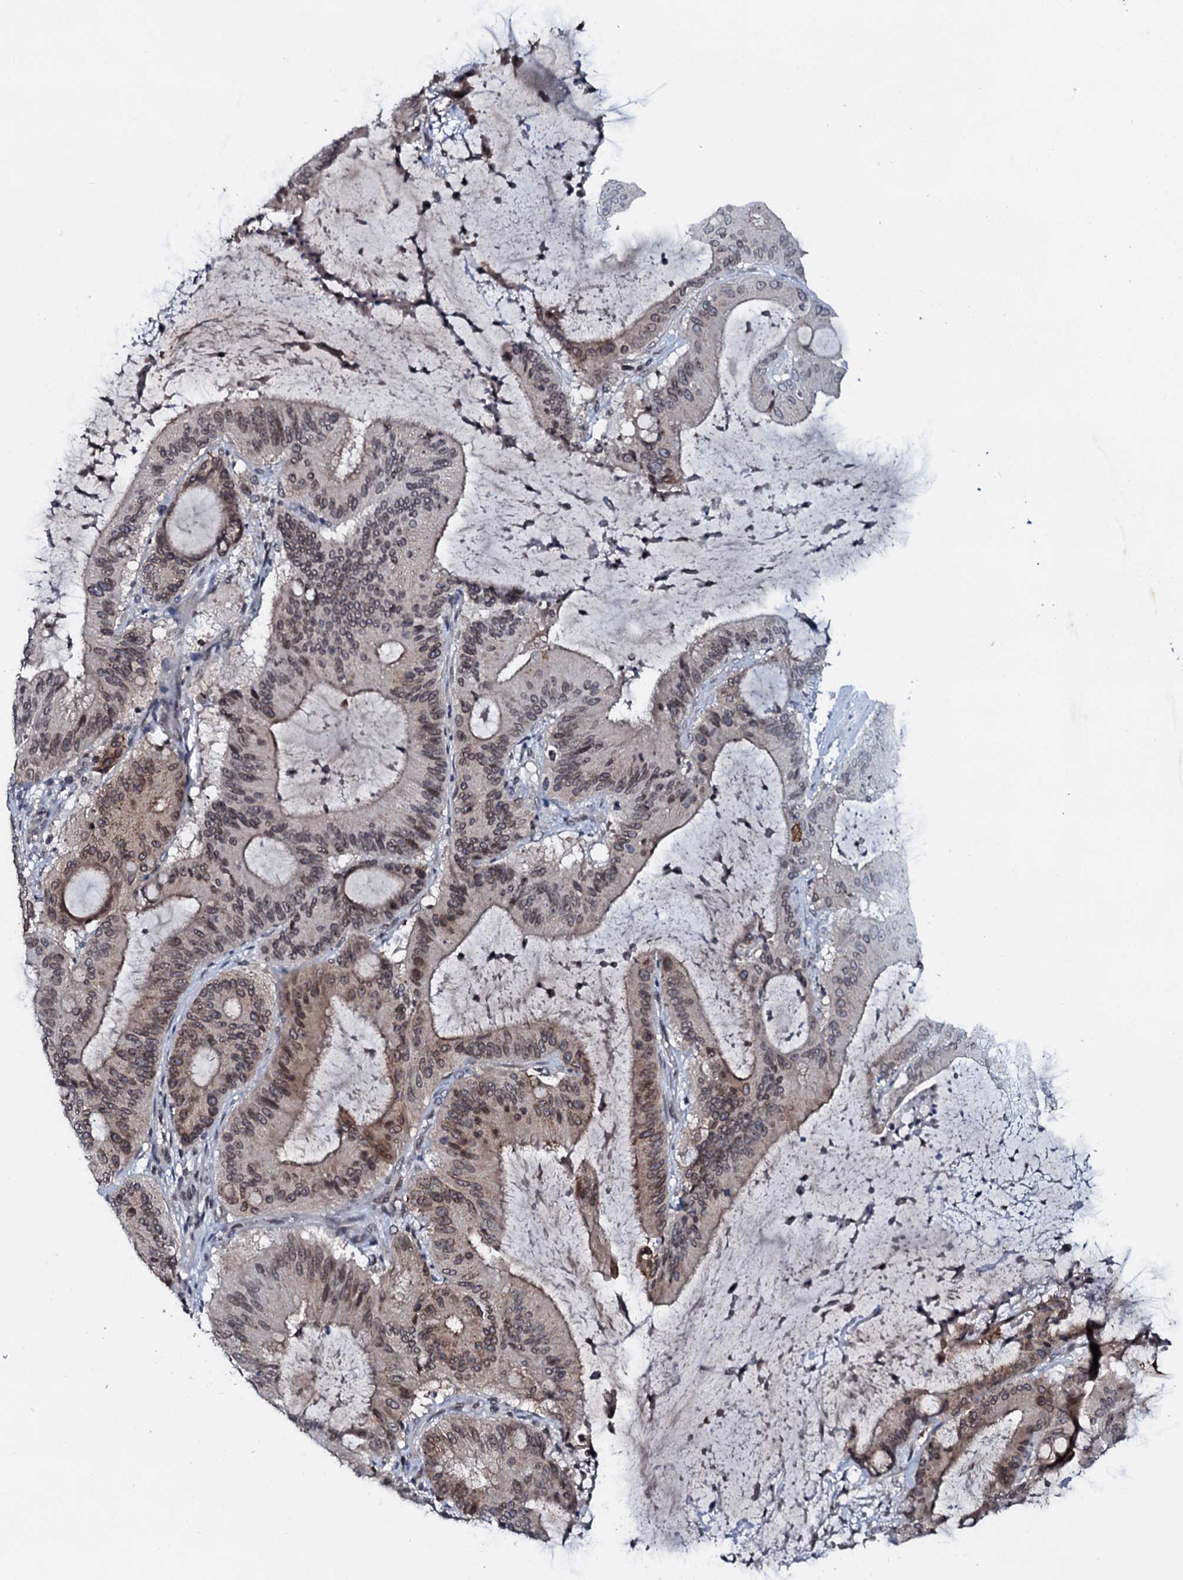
{"staining": {"intensity": "moderate", "quantity": "<25%", "location": "cytoplasmic/membranous"}, "tissue": "liver cancer", "cell_type": "Tumor cells", "image_type": "cancer", "snomed": [{"axis": "morphology", "description": "Normal tissue, NOS"}, {"axis": "morphology", "description": "Cholangiocarcinoma"}, {"axis": "topography", "description": "Liver"}, {"axis": "topography", "description": "Peripheral nerve tissue"}], "caption": "There is low levels of moderate cytoplasmic/membranous staining in tumor cells of cholangiocarcinoma (liver), as demonstrated by immunohistochemical staining (brown color).", "gene": "SNTA1", "patient": {"sex": "female", "age": 73}}